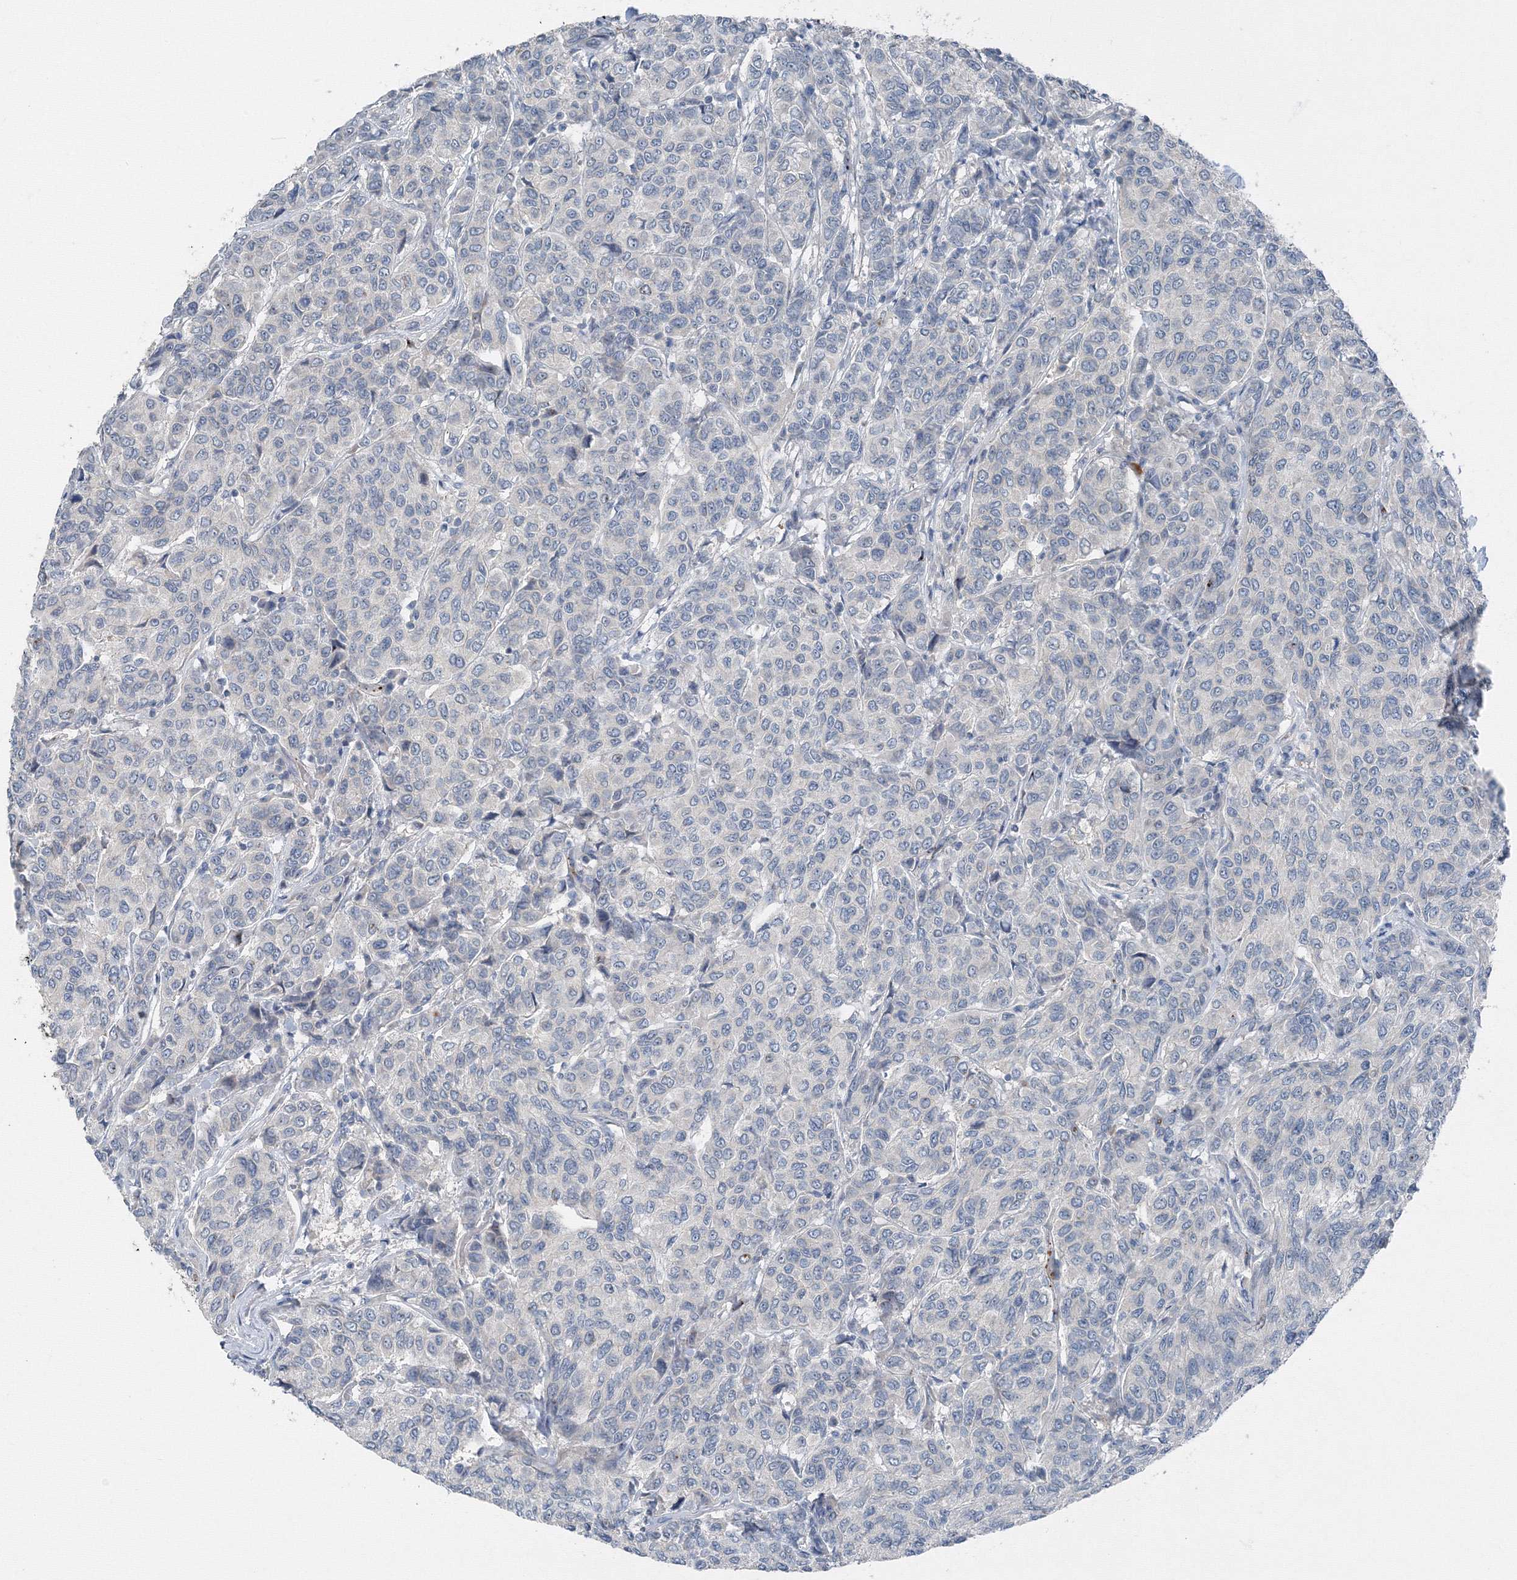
{"staining": {"intensity": "negative", "quantity": "none", "location": "none"}, "tissue": "breast cancer", "cell_type": "Tumor cells", "image_type": "cancer", "snomed": [{"axis": "morphology", "description": "Duct carcinoma"}, {"axis": "topography", "description": "Breast"}], "caption": "Histopathology image shows no protein positivity in tumor cells of breast cancer (infiltrating ductal carcinoma) tissue.", "gene": "AASDH", "patient": {"sex": "female", "age": 55}}